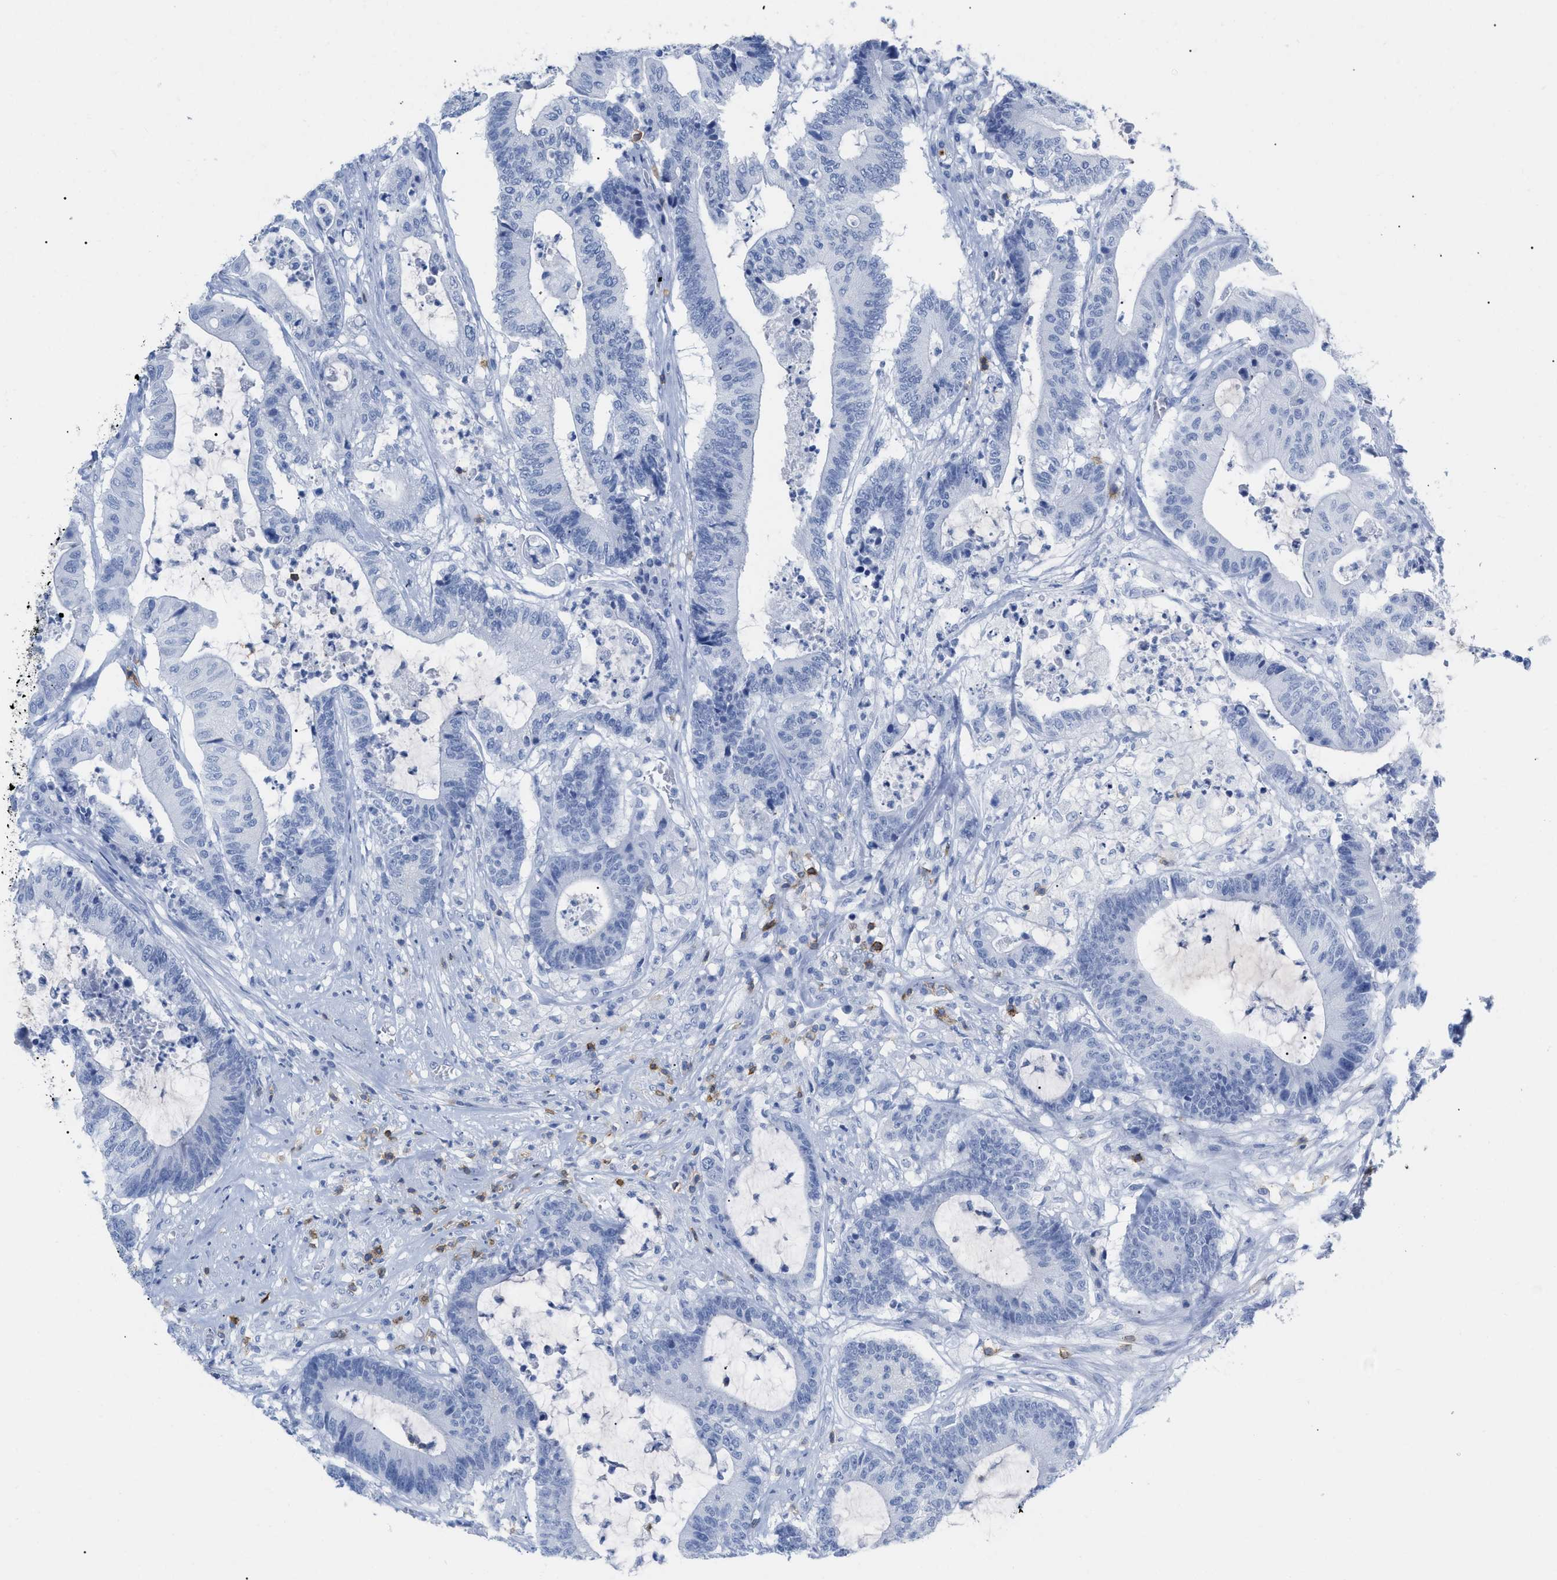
{"staining": {"intensity": "negative", "quantity": "none", "location": "none"}, "tissue": "colorectal cancer", "cell_type": "Tumor cells", "image_type": "cancer", "snomed": [{"axis": "morphology", "description": "Adenocarcinoma, NOS"}, {"axis": "topography", "description": "Colon"}], "caption": "High power microscopy histopathology image of an immunohistochemistry photomicrograph of colorectal adenocarcinoma, revealing no significant positivity in tumor cells. (Stains: DAB (3,3'-diaminobenzidine) immunohistochemistry with hematoxylin counter stain, Microscopy: brightfield microscopy at high magnification).", "gene": "CD5", "patient": {"sex": "female", "age": 84}}